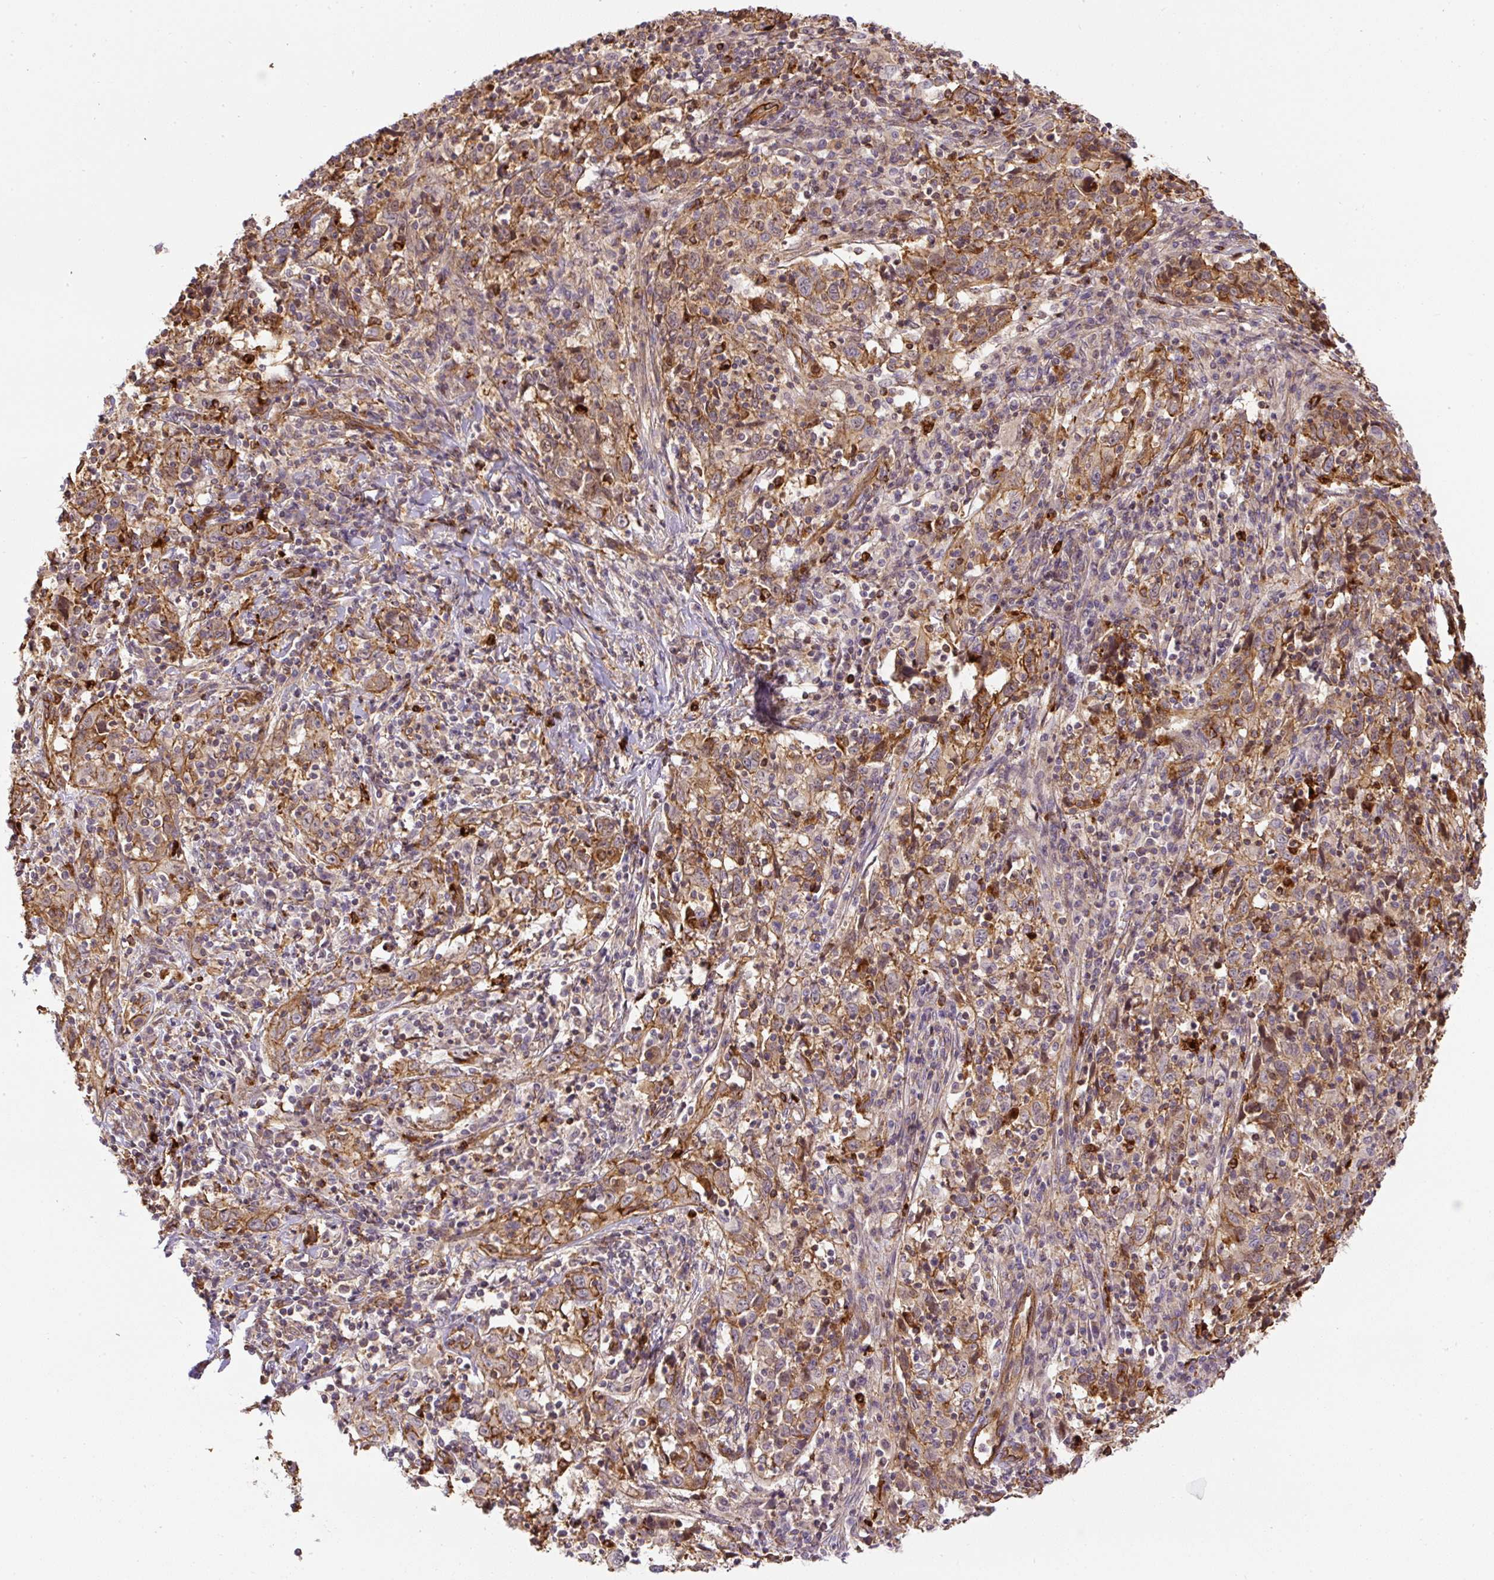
{"staining": {"intensity": "moderate", "quantity": ">75%", "location": "cytoplasmic/membranous"}, "tissue": "cervical cancer", "cell_type": "Tumor cells", "image_type": "cancer", "snomed": [{"axis": "morphology", "description": "Squamous cell carcinoma, NOS"}, {"axis": "topography", "description": "Cervix"}], "caption": "The immunohistochemical stain shows moderate cytoplasmic/membranous staining in tumor cells of cervical cancer (squamous cell carcinoma) tissue.", "gene": "B3GALT5", "patient": {"sex": "female", "age": 46}}